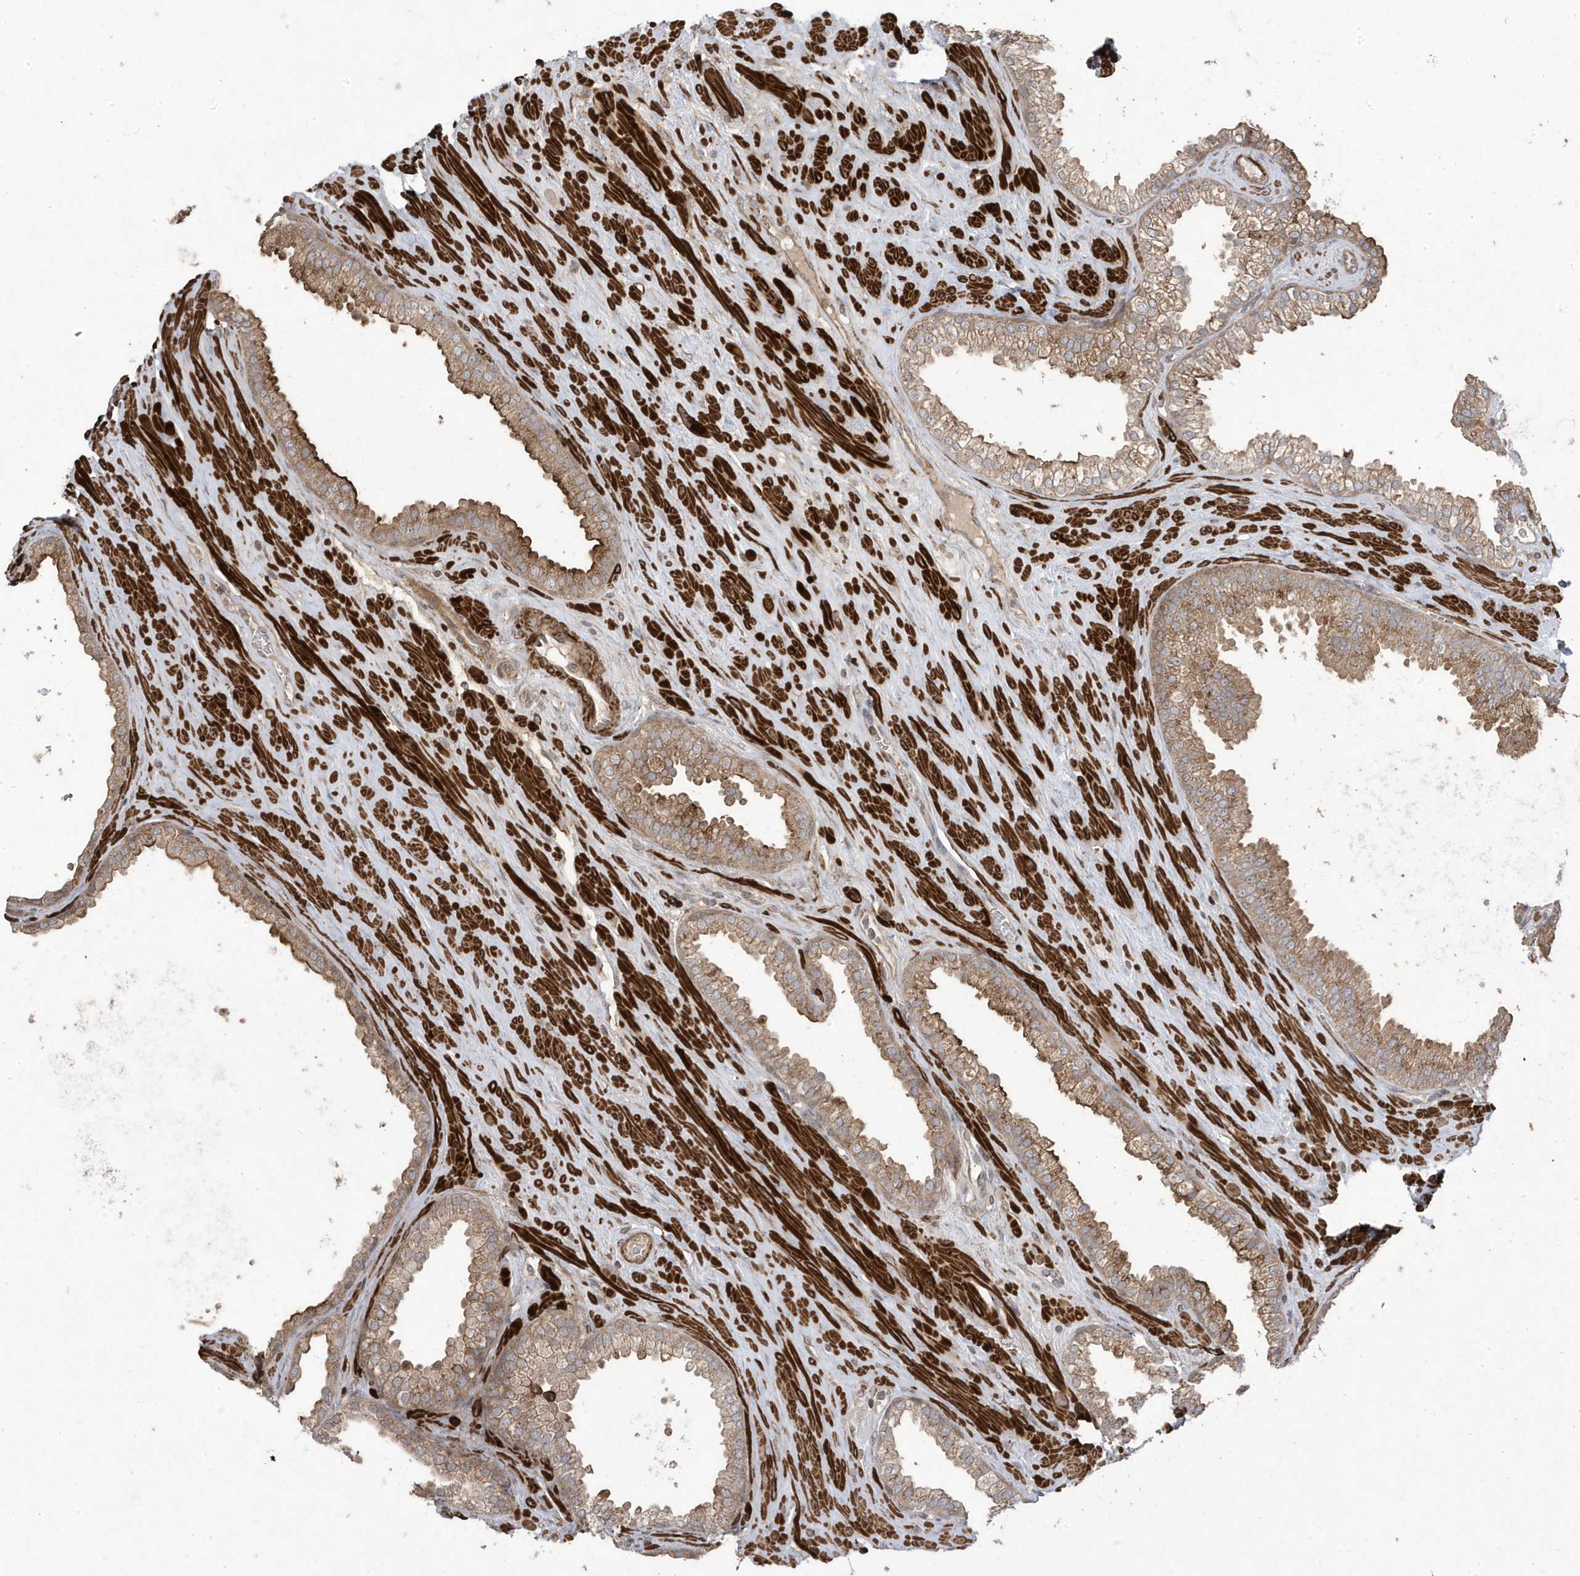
{"staining": {"intensity": "moderate", "quantity": "25%-75%", "location": "cytoplasmic/membranous"}, "tissue": "prostate cancer", "cell_type": "Tumor cells", "image_type": "cancer", "snomed": [{"axis": "morphology", "description": "Adenocarcinoma, Low grade"}, {"axis": "topography", "description": "Prostate"}], "caption": "Protein analysis of prostate cancer tissue shows moderate cytoplasmic/membranous staining in approximately 25%-75% of tumor cells.", "gene": "CETN3", "patient": {"sex": "male", "age": 62}}